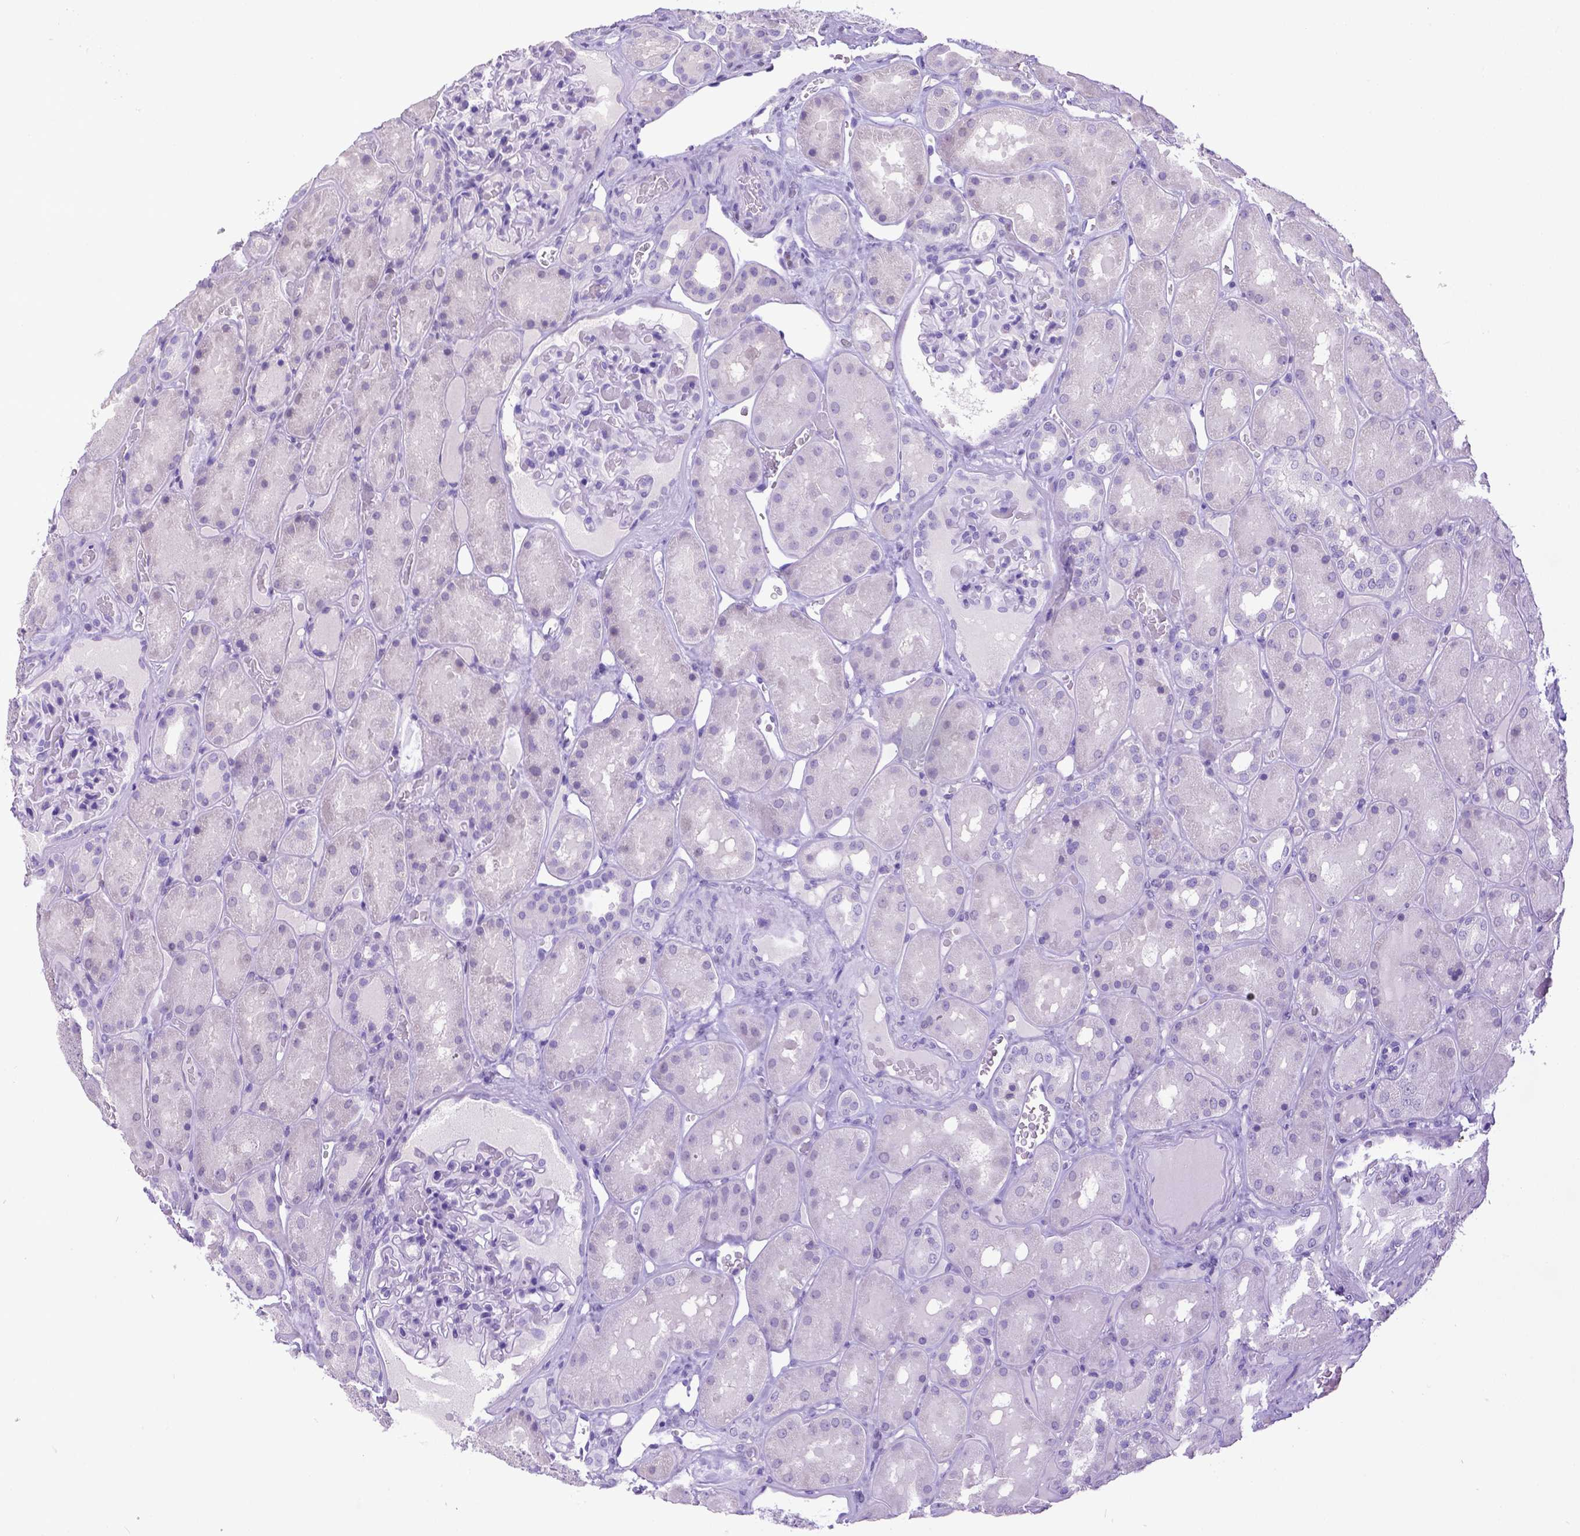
{"staining": {"intensity": "negative", "quantity": "none", "location": "none"}, "tissue": "kidney", "cell_type": "Cells in glomeruli", "image_type": "normal", "snomed": [{"axis": "morphology", "description": "Normal tissue, NOS"}, {"axis": "topography", "description": "Kidney"}], "caption": "Protein analysis of benign kidney reveals no significant staining in cells in glomeruli. (Stains: DAB immunohistochemistry with hematoxylin counter stain, Microscopy: brightfield microscopy at high magnification).", "gene": "ESR1", "patient": {"sex": "male", "age": 73}}